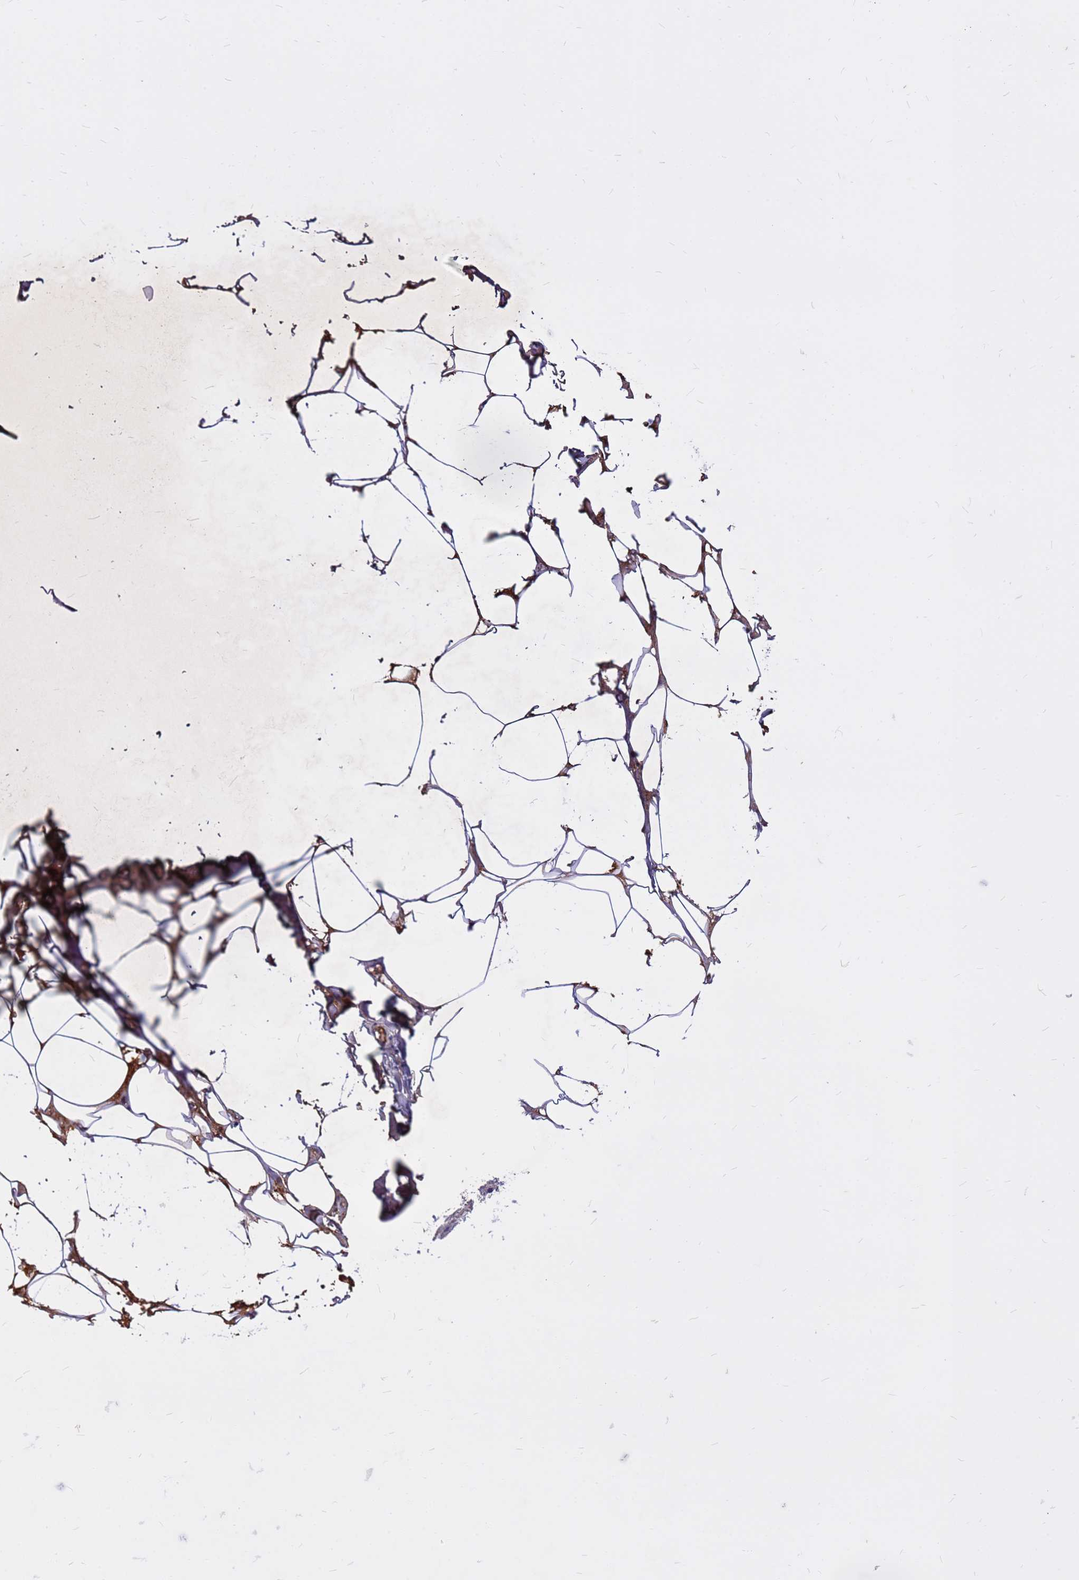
{"staining": {"intensity": "moderate", "quantity": "<25%", "location": "cytoplasmic/membranous"}, "tissue": "adipose tissue", "cell_type": "Adipocytes", "image_type": "normal", "snomed": [{"axis": "morphology", "description": "Normal tissue, NOS"}, {"axis": "topography", "description": "Salivary gland"}, {"axis": "topography", "description": "Peripheral nerve tissue"}], "caption": "Approximately <25% of adipocytes in benign human adipose tissue show moderate cytoplasmic/membranous protein staining as visualized by brown immunohistochemical staining.", "gene": "ZNF669", "patient": {"sex": "male", "age": 38}}